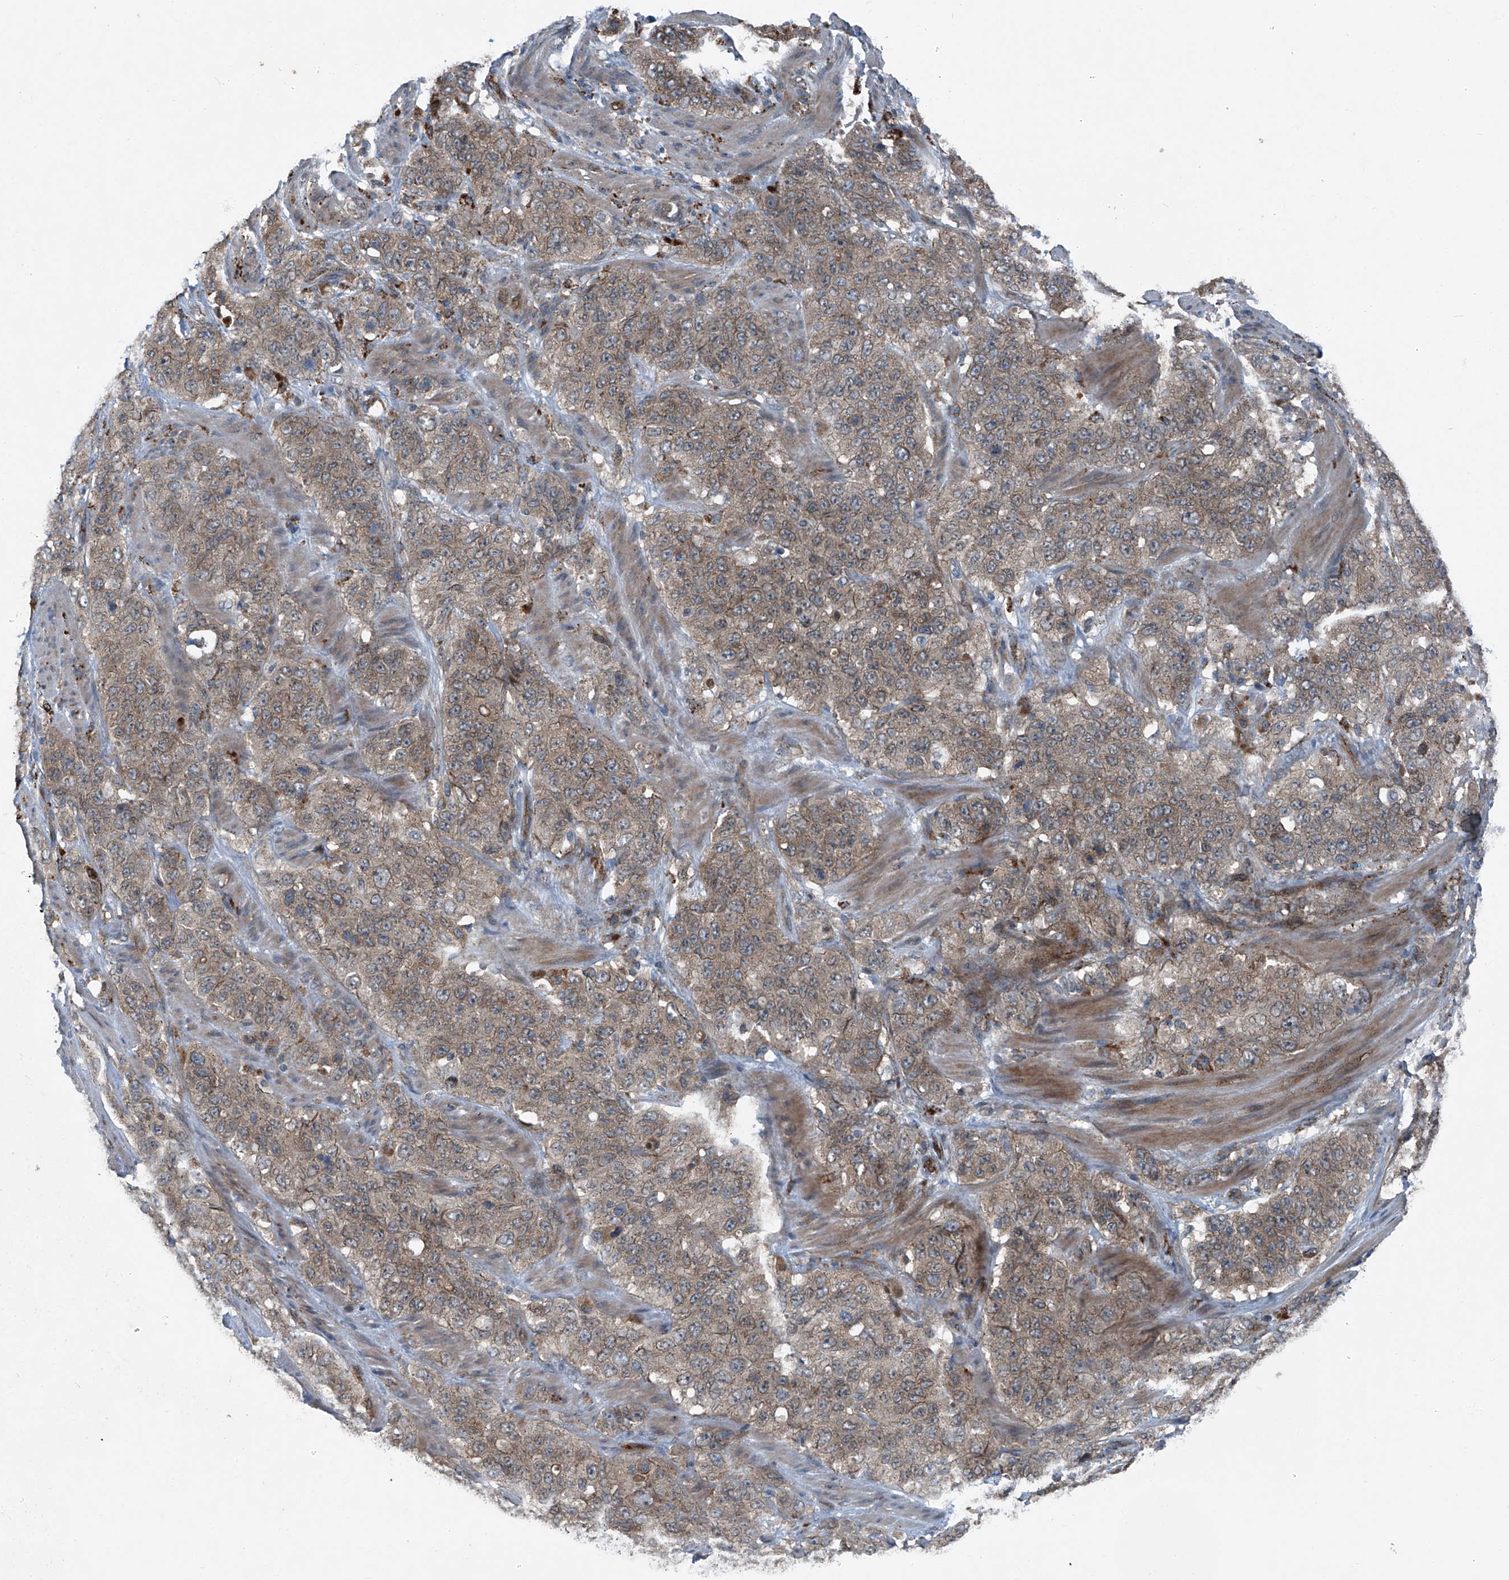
{"staining": {"intensity": "weak", "quantity": ">75%", "location": "cytoplasmic/membranous"}, "tissue": "stomach cancer", "cell_type": "Tumor cells", "image_type": "cancer", "snomed": [{"axis": "morphology", "description": "Adenocarcinoma, NOS"}, {"axis": "topography", "description": "Stomach"}], "caption": "Immunohistochemical staining of stomach adenocarcinoma reveals weak cytoplasmic/membranous protein staining in about >75% of tumor cells.", "gene": "SENP2", "patient": {"sex": "male", "age": 48}}